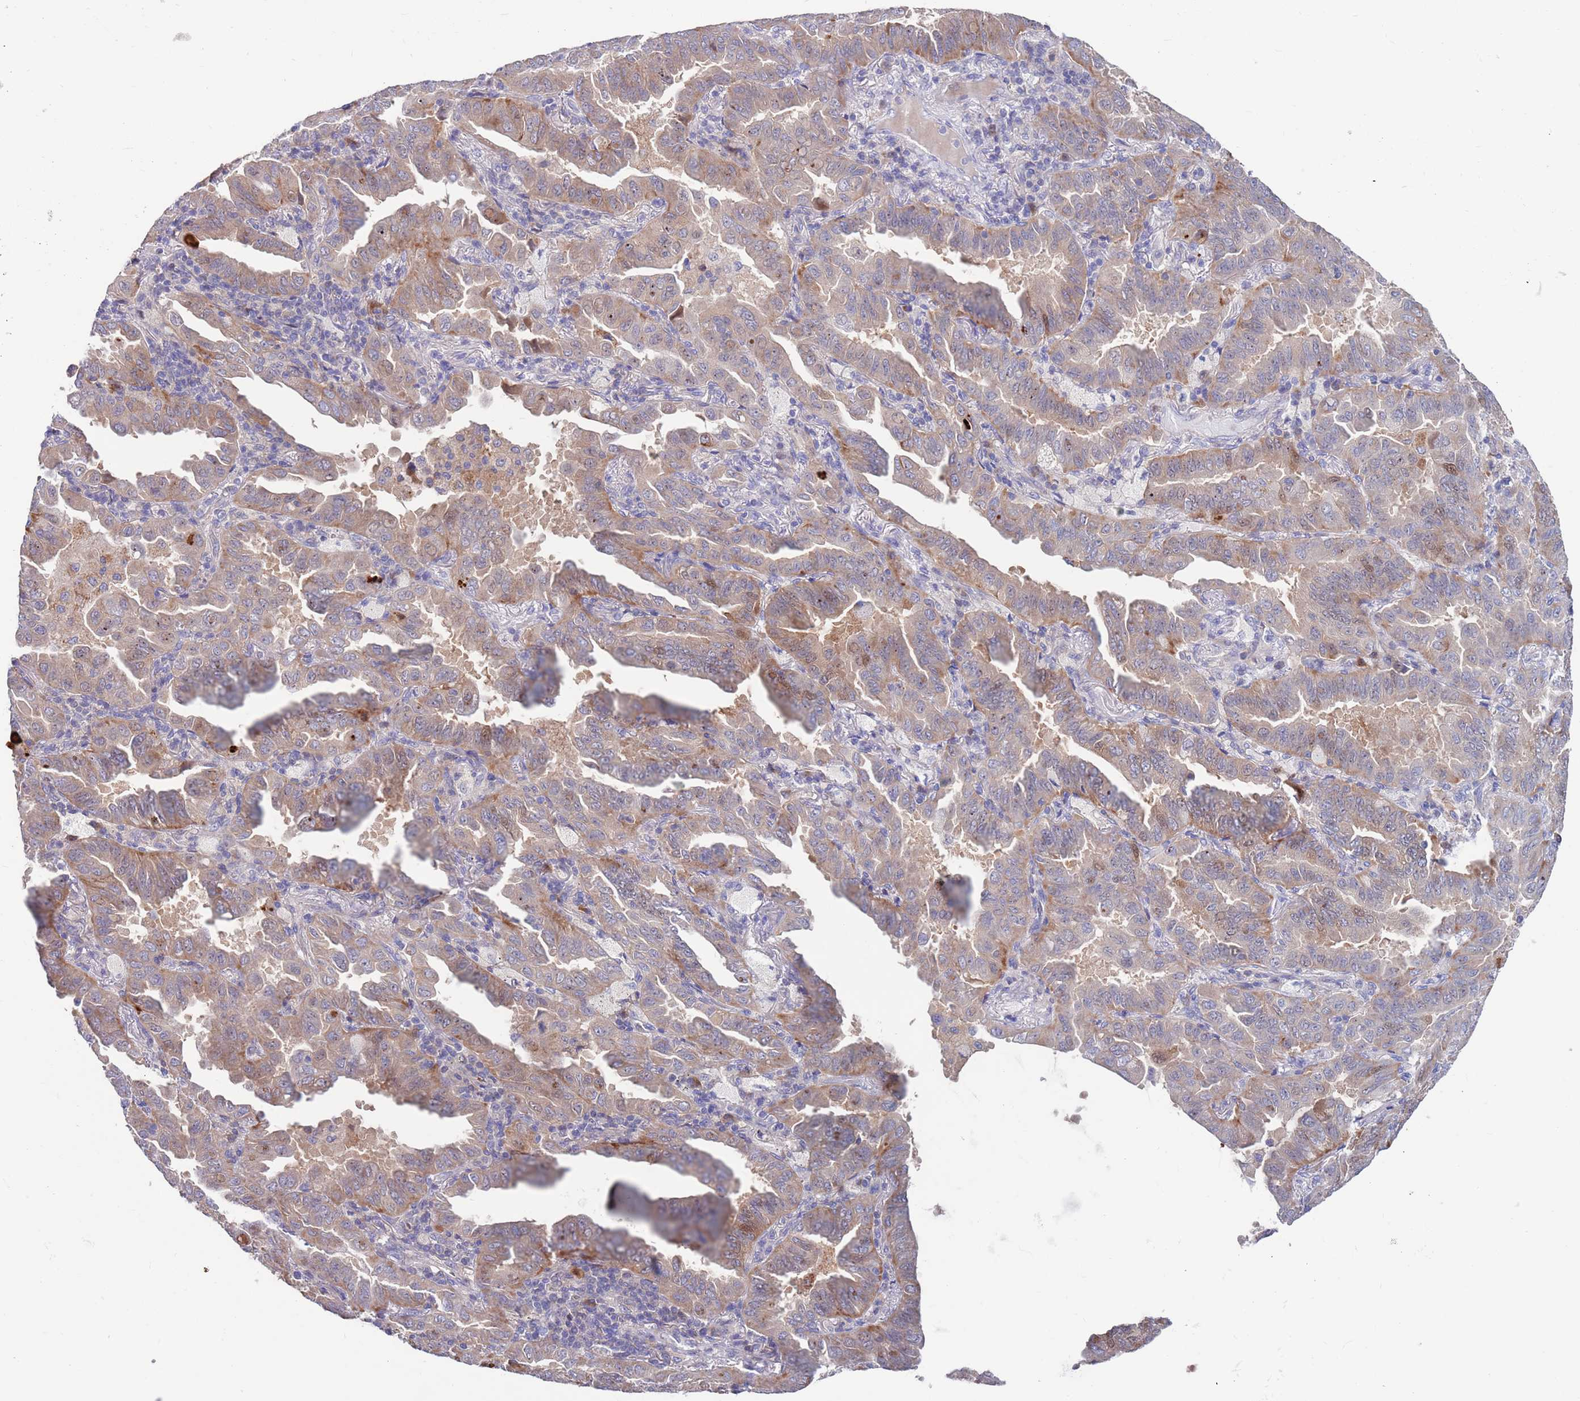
{"staining": {"intensity": "moderate", "quantity": ">75%", "location": "cytoplasmic/membranous"}, "tissue": "lung cancer", "cell_type": "Tumor cells", "image_type": "cancer", "snomed": [{"axis": "morphology", "description": "Adenocarcinoma, NOS"}, {"axis": "topography", "description": "Lung"}], "caption": "This photomicrograph shows IHC staining of lung cancer (adenocarcinoma), with medium moderate cytoplasmic/membranous staining in approximately >75% of tumor cells.", "gene": "KLHL29", "patient": {"sex": "male", "age": 64}}